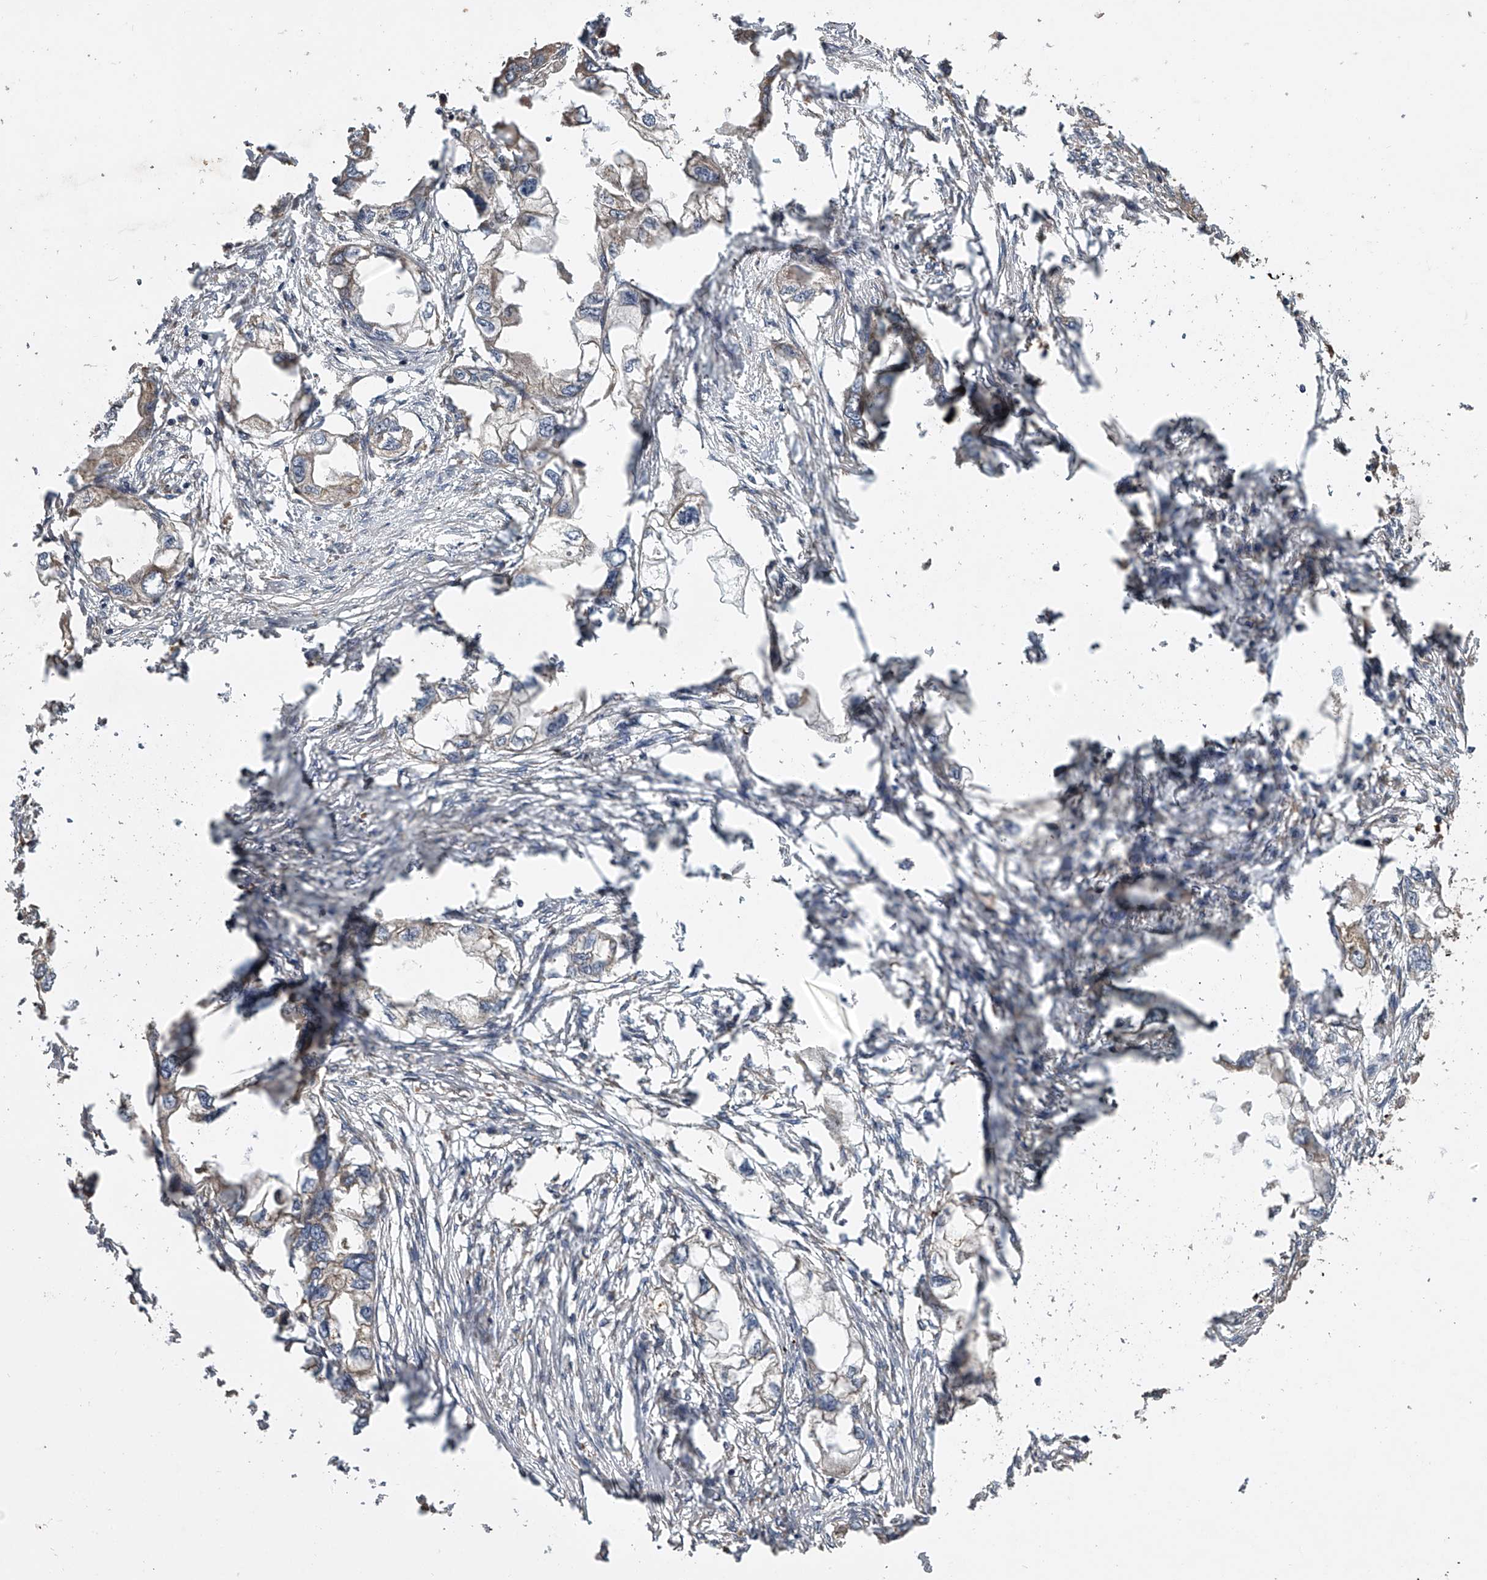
{"staining": {"intensity": "weak", "quantity": "<25%", "location": "cytoplasmic/membranous"}, "tissue": "endometrial cancer", "cell_type": "Tumor cells", "image_type": "cancer", "snomed": [{"axis": "morphology", "description": "Adenocarcinoma, NOS"}, {"axis": "morphology", "description": "Adenocarcinoma, metastatic, NOS"}, {"axis": "topography", "description": "Adipose tissue"}, {"axis": "topography", "description": "Endometrium"}], "caption": "Immunohistochemical staining of human endometrial adenocarcinoma shows no significant staining in tumor cells.", "gene": "DOCK9", "patient": {"sex": "female", "age": 67}}